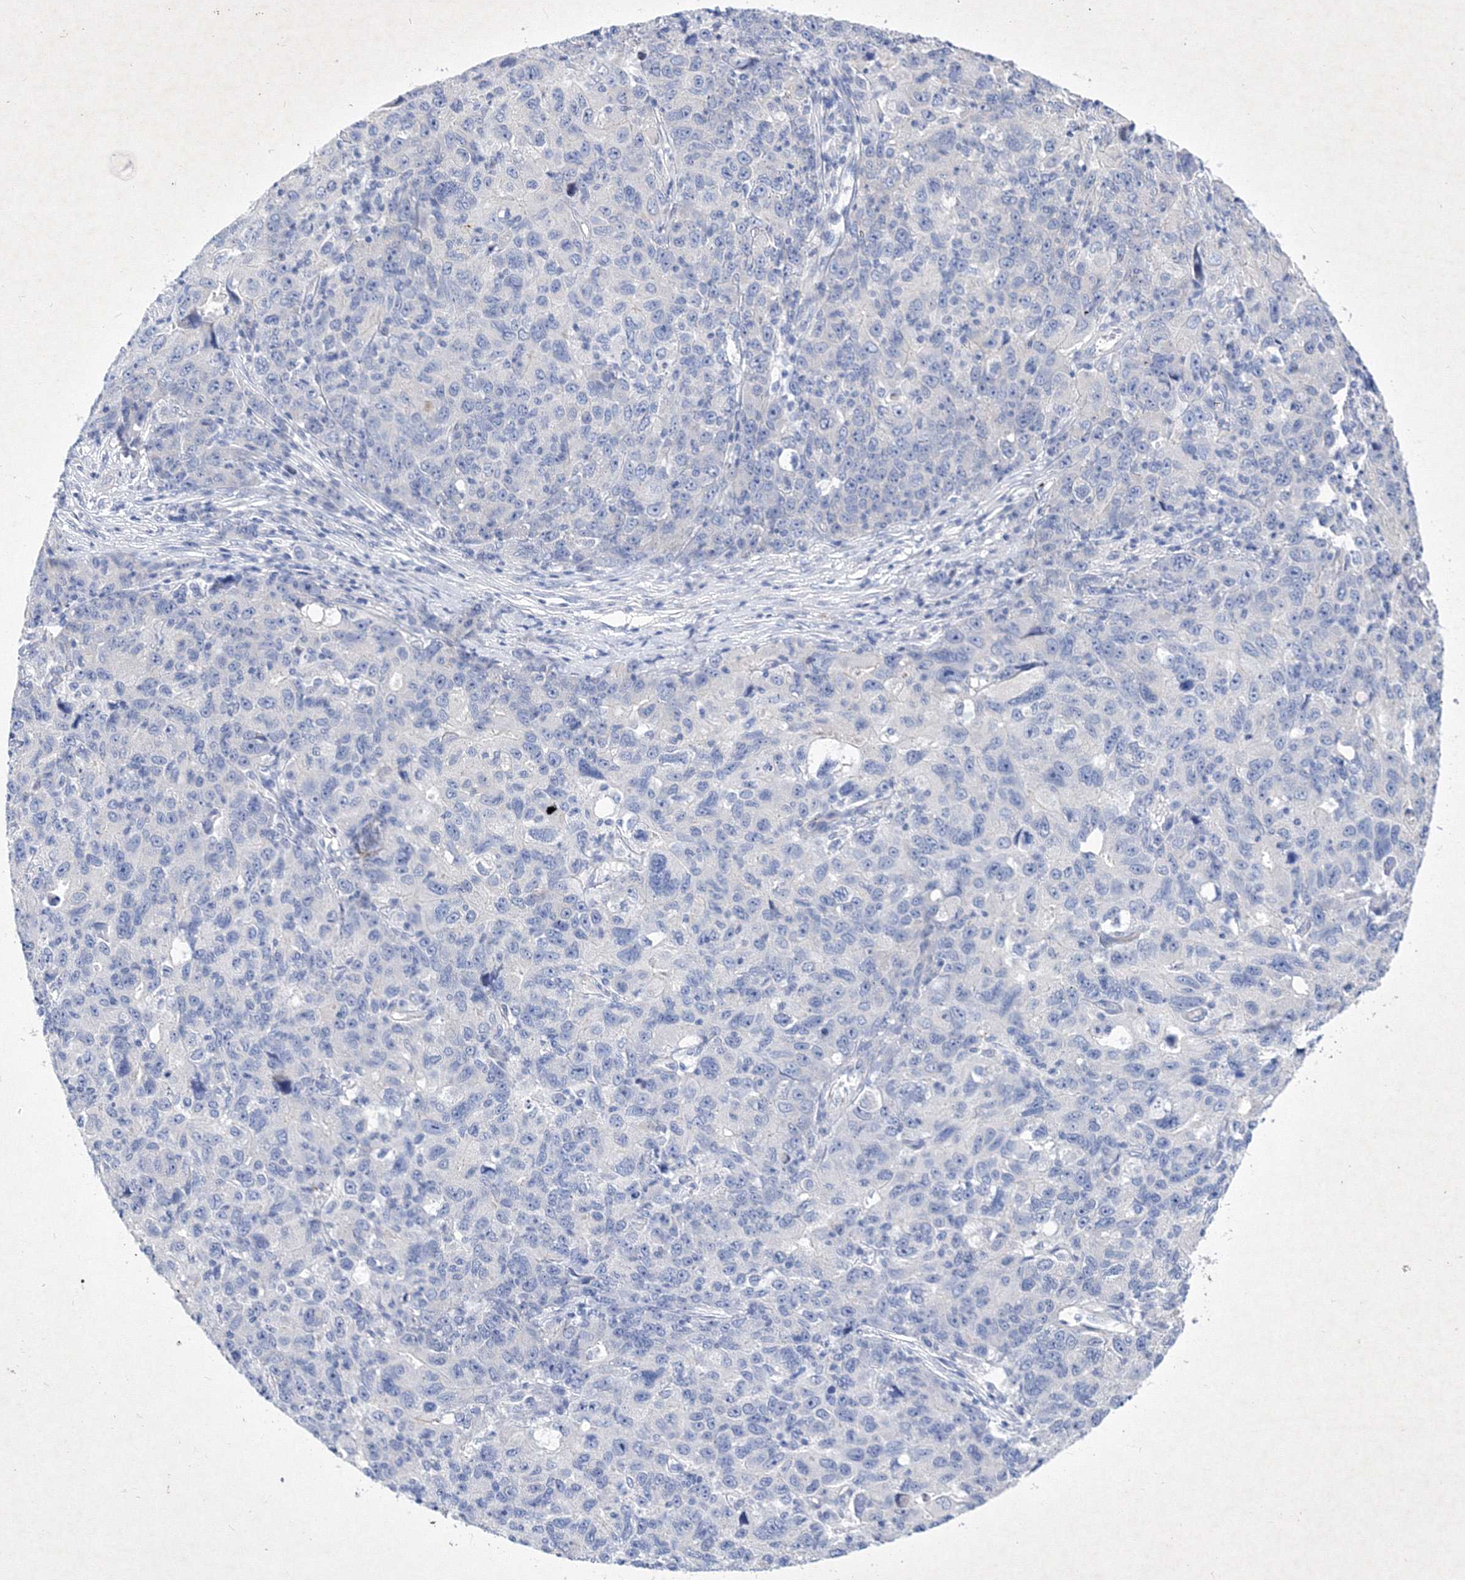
{"staining": {"intensity": "negative", "quantity": "none", "location": "none"}, "tissue": "ovarian cancer", "cell_type": "Tumor cells", "image_type": "cancer", "snomed": [{"axis": "morphology", "description": "Carcinoma, endometroid"}, {"axis": "topography", "description": "Ovary"}], "caption": "Endometroid carcinoma (ovarian) was stained to show a protein in brown. There is no significant staining in tumor cells.", "gene": "GPN1", "patient": {"sex": "female", "age": 42}}